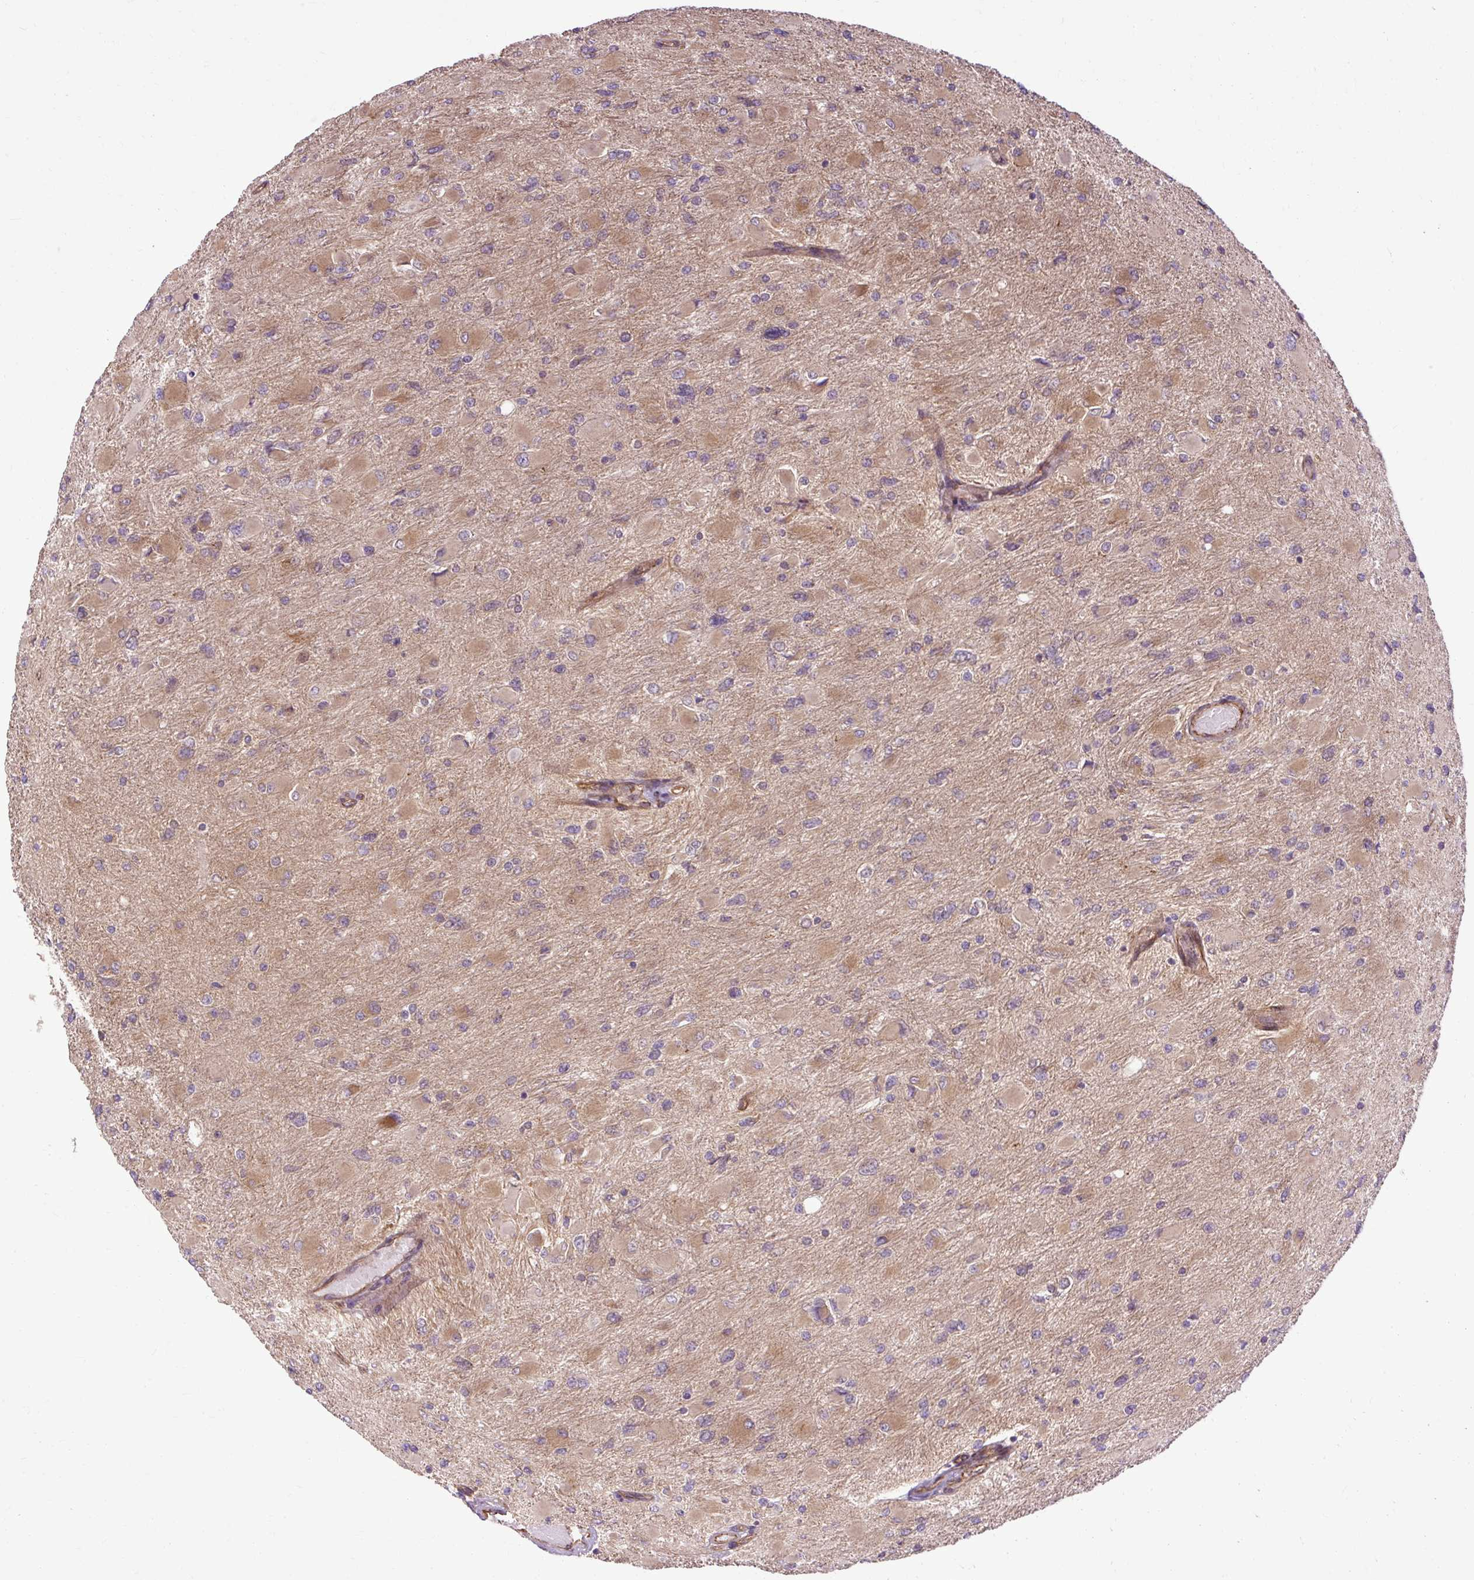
{"staining": {"intensity": "moderate", "quantity": ">75%", "location": "cytoplasmic/membranous"}, "tissue": "glioma", "cell_type": "Tumor cells", "image_type": "cancer", "snomed": [{"axis": "morphology", "description": "Glioma, malignant, High grade"}, {"axis": "topography", "description": "Cerebral cortex"}], "caption": "Protein expression analysis of glioma reveals moderate cytoplasmic/membranous expression in about >75% of tumor cells. (DAB IHC with brightfield microscopy, high magnification).", "gene": "CCDC93", "patient": {"sex": "female", "age": 36}}